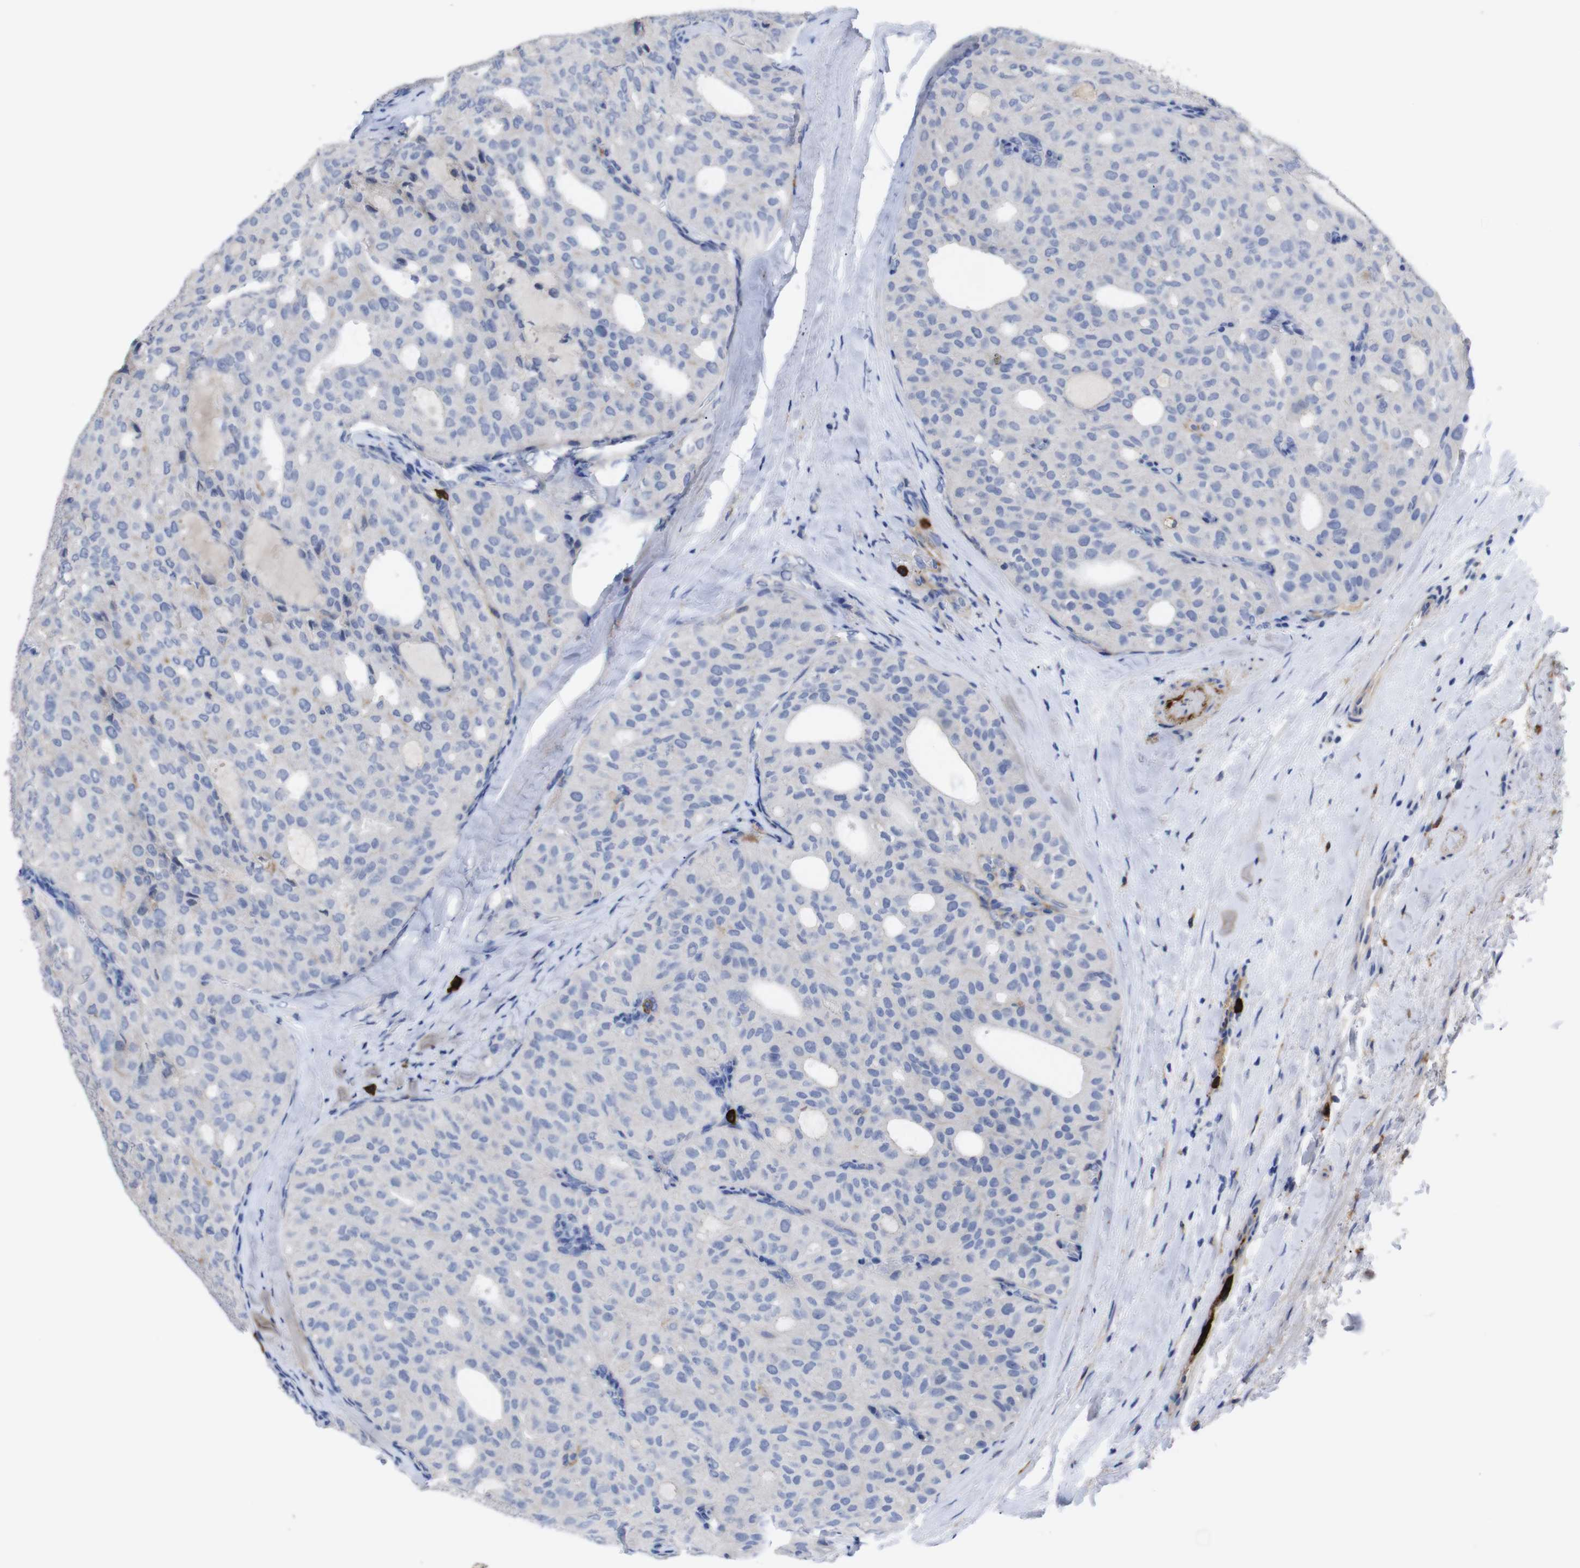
{"staining": {"intensity": "negative", "quantity": "none", "location": "none"}, "tissue": "thyroid cancer", "cell_type": "Tumor cells", "image_type": "cancer", "snomed": [{"axis": "morphology", "description": "Follicular adenoma carcinoma, NOS"}, {"axis": "topography", "description": "Thyroid gland"}], "caption": "There is no significant positivity in tumor cells of thyroid cancer. Nuclei are stained in blue.", "gene": "C5AR1", "patient": {"sex": "male", "age": 75}}